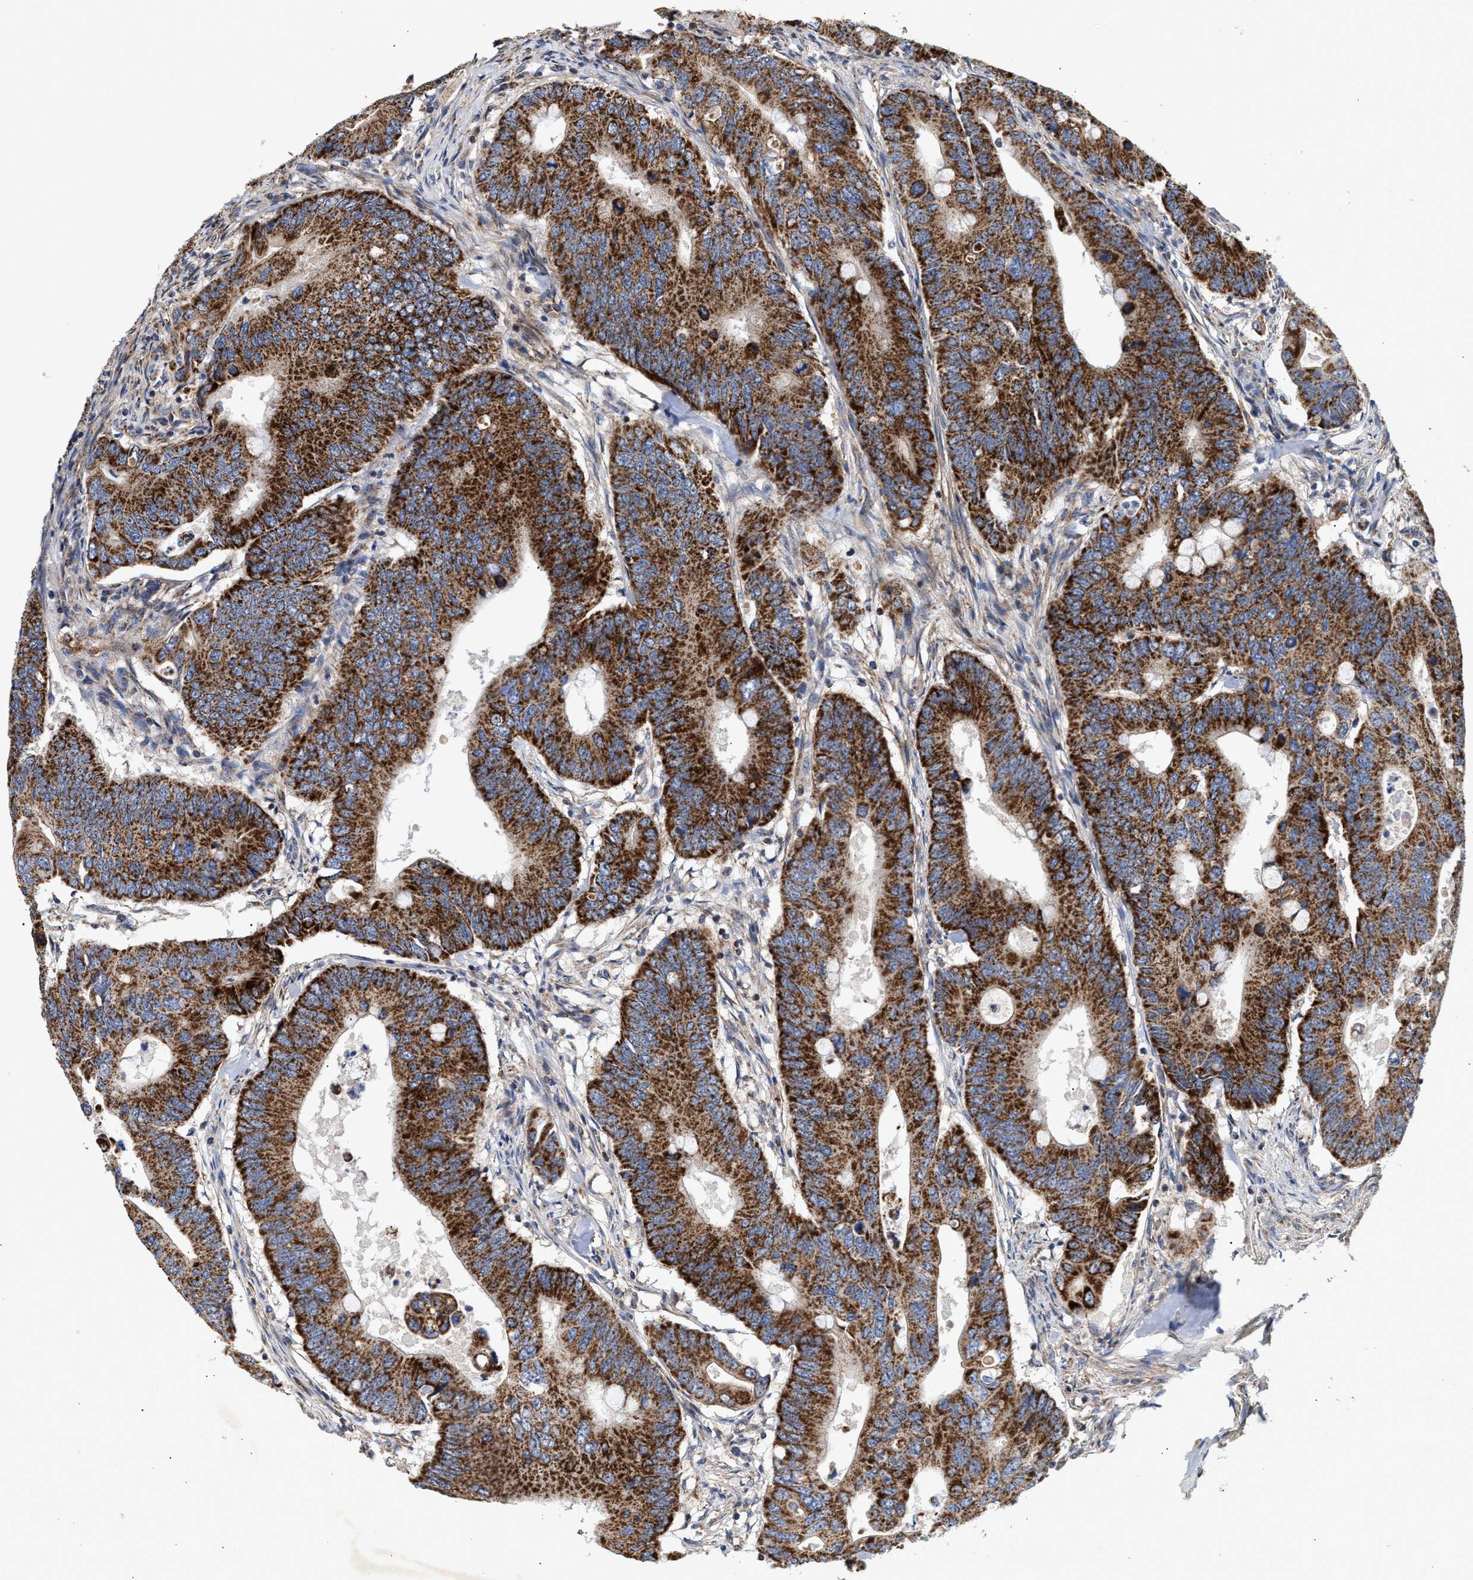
{"staining": {"intensity": "strong", "quantity": ">75%", "location": "cytoplasmic/membranous"}, "tissue": "colorectal cancer", "cell_type": "Tumor cells", "image_type": "cancer", "snomed": [{"axis": "morphology", "description": "Adenocarcinoma, NOS"}, {"axis": "topography", "description": "Colon"}], "caption": "High-power microscopy captured an immunohistochemistry (IHC) histopathology image of colorectal adenocarcinoma, revealing strong cytoplasmic/membranous positivity in approximately >75% of tumor cells.", "gene": "MECR", "patient": {"sex": "male", "age": 71}}